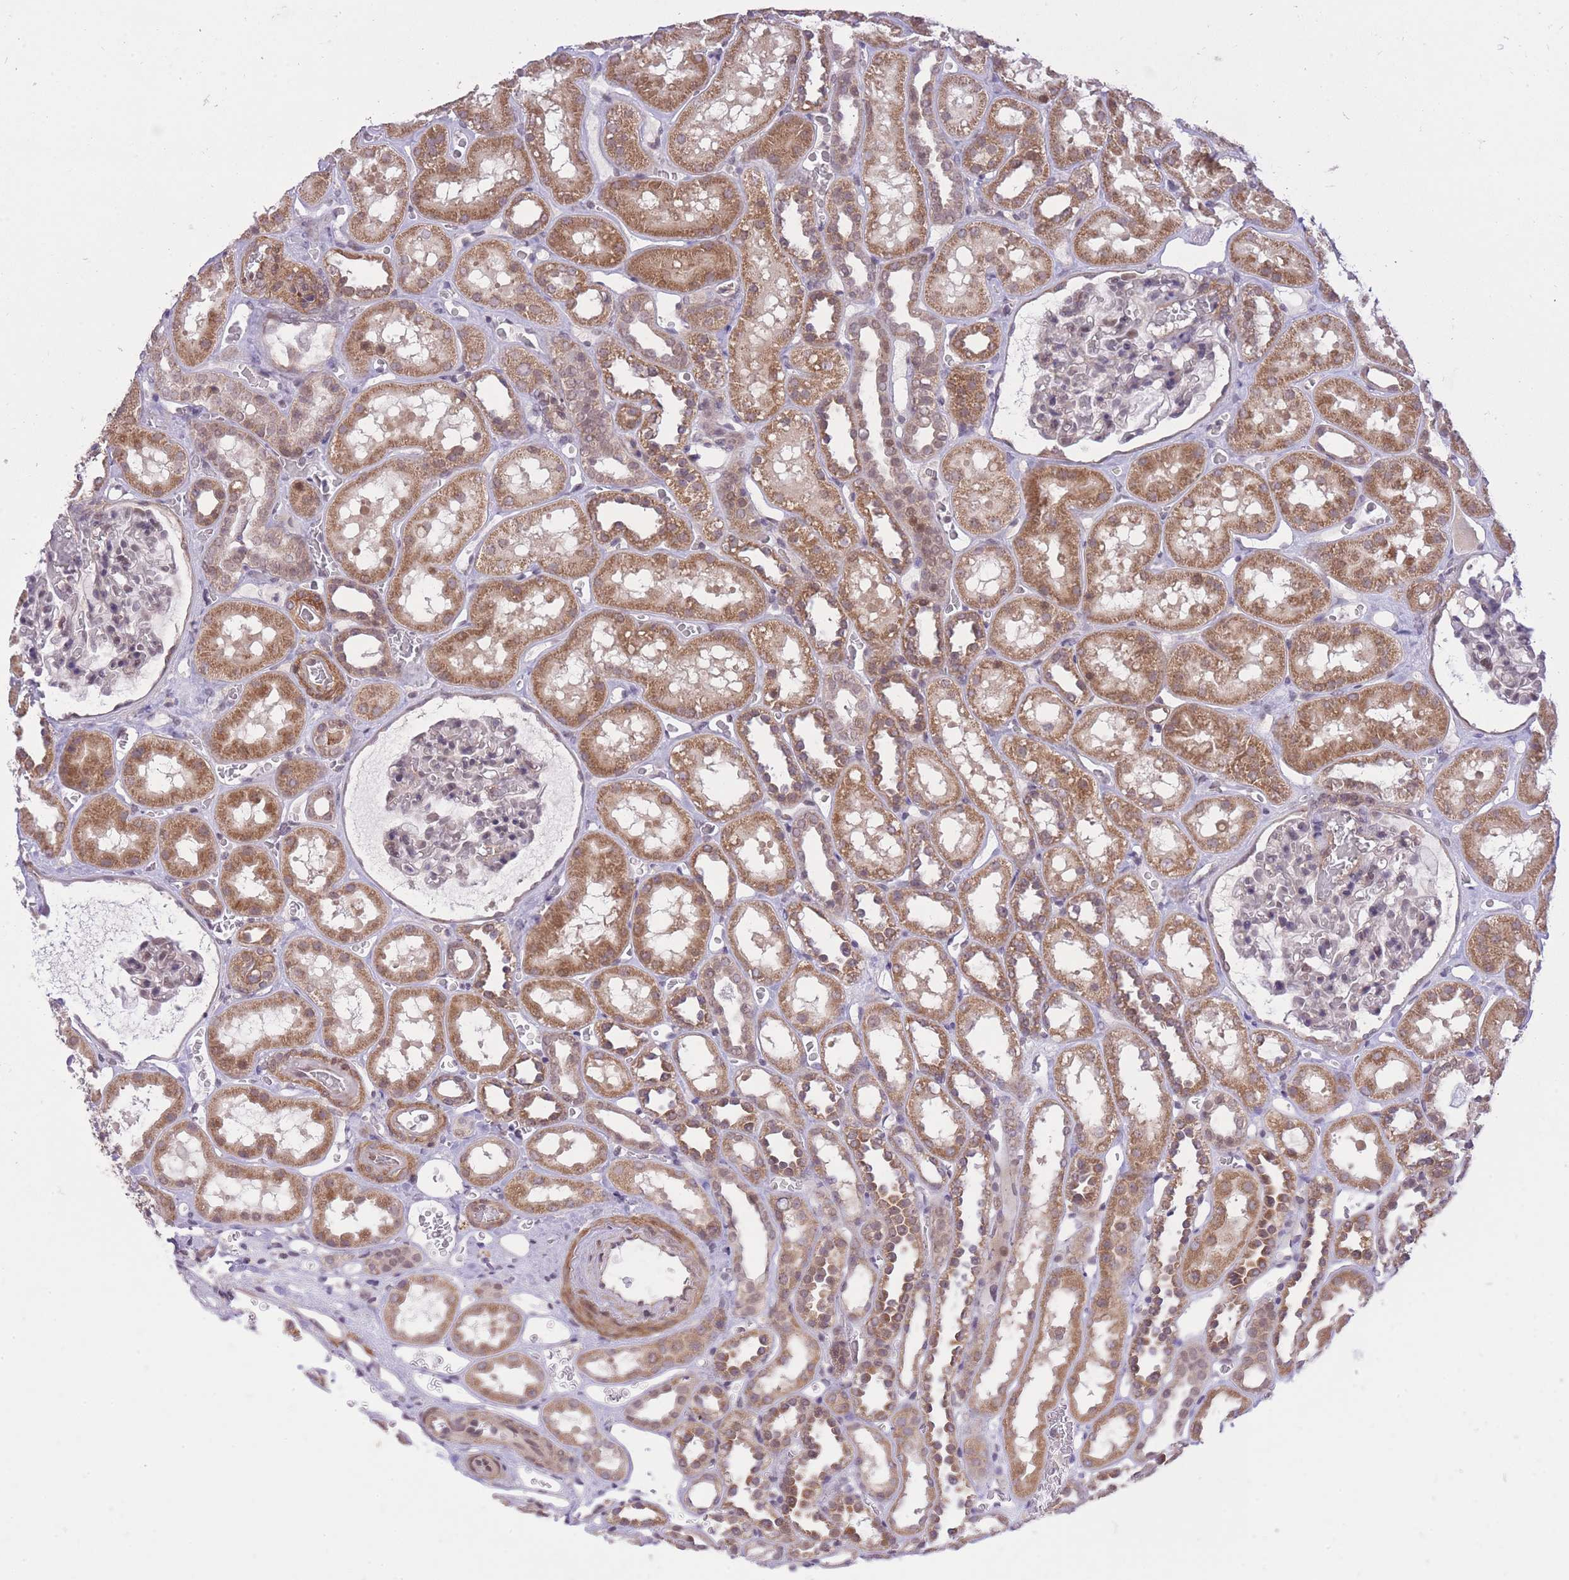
{"staining": {"intensity": "weak", "quantity": "<25%", "location": "cytoplasmic/membranous"}, "tissue": "kidney", "cell_type": "Cells in glomeruli", "image_type": "normal", "snomed": [{"axis": "morphology", "description": "Normal tissue, NOS"}, {"axis": "topography", "description": "Kidney"}], "caption": "High magnification brightfield microscopy of unremarkable kidney stained with DAB (brown) and counterstained with hematoxylin (blue): cells in glomeruli show no significant expression. Brightfield microscopy of IHC stained with DAB (brown) and hematoxylin (blue), captured at high magnification.", "gene": "ELOA2", "patient": {"sex": "female", "age": 41}}